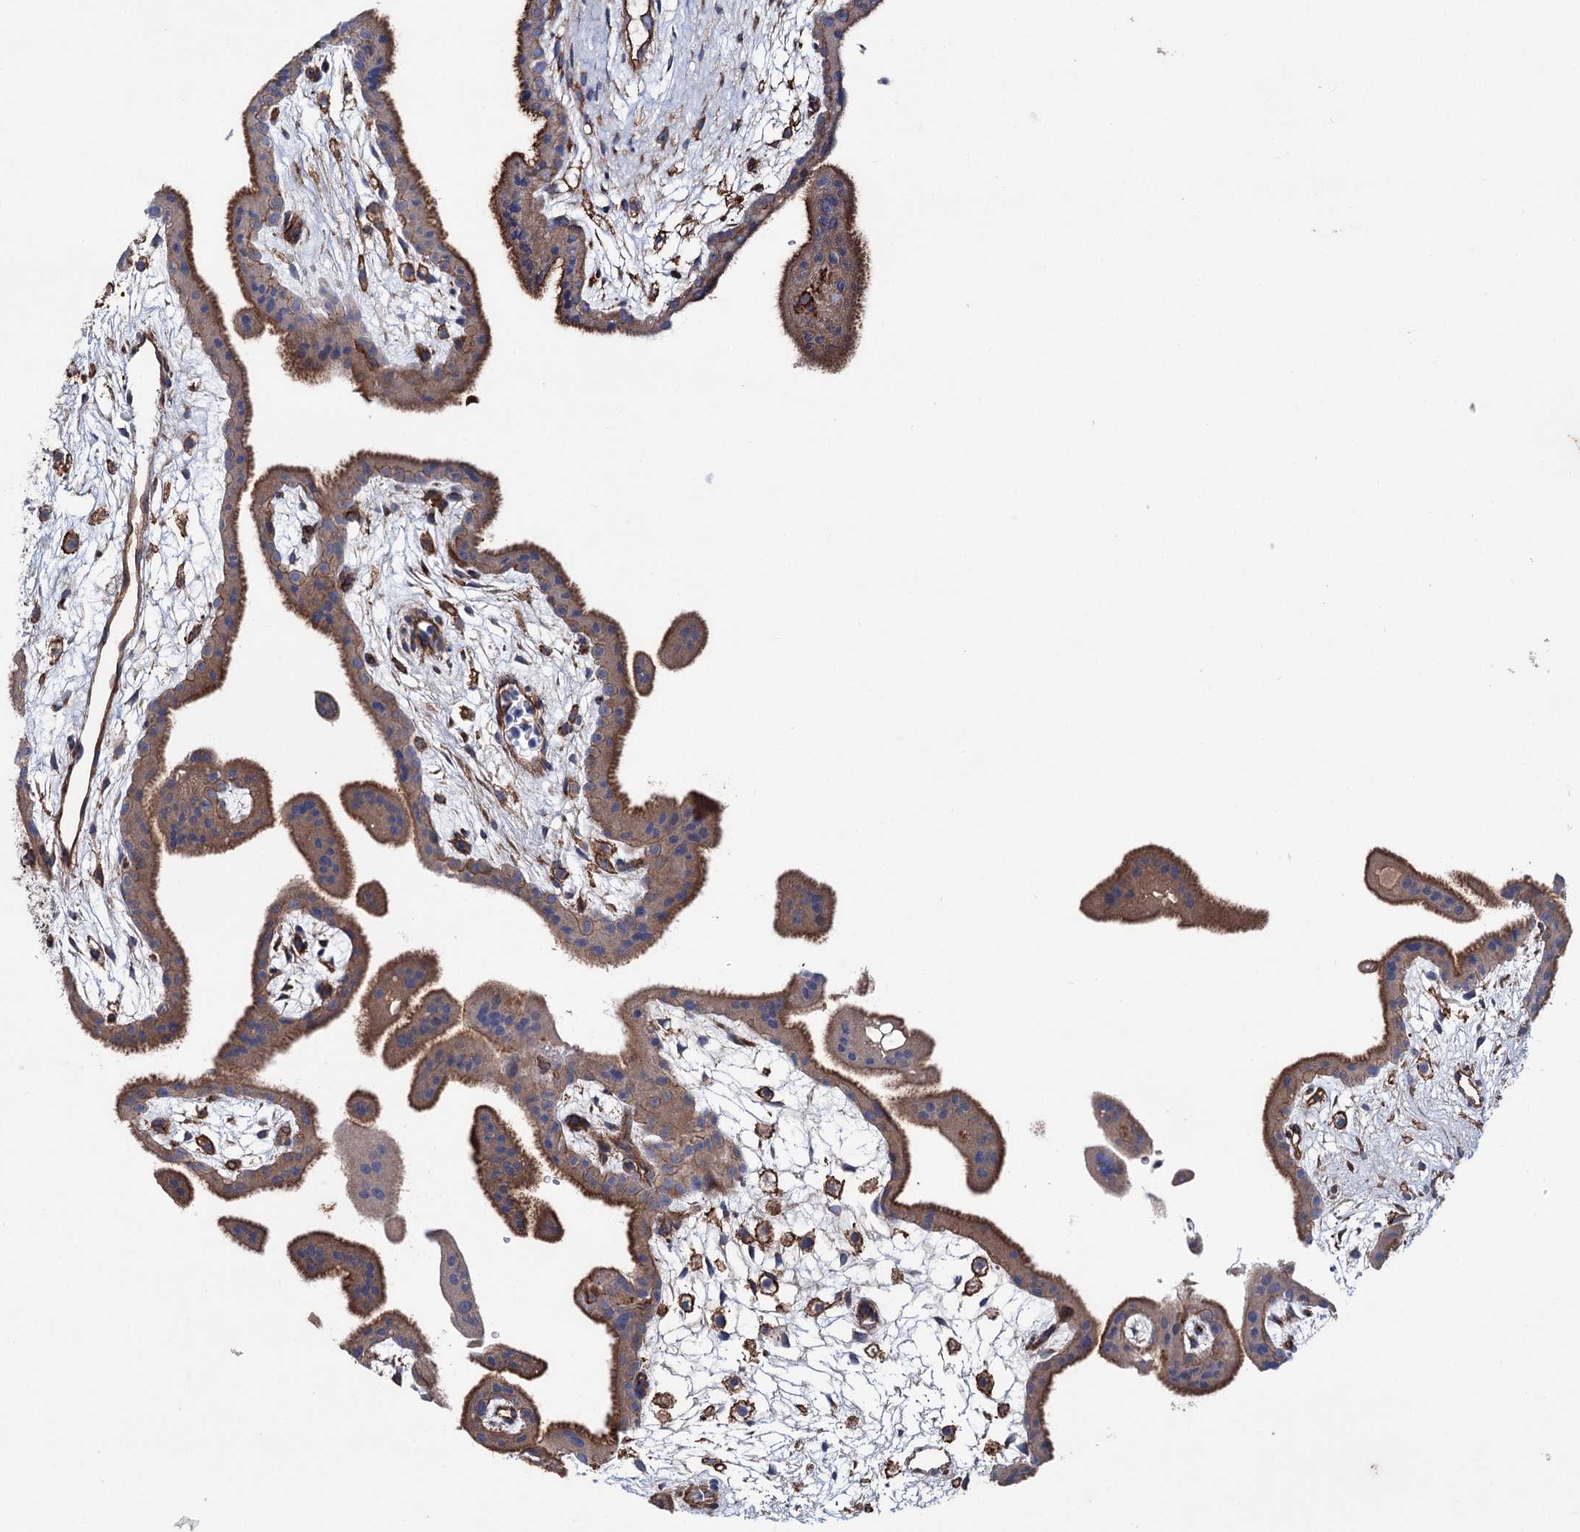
{"staining": {"intensity": "moderate", "quantity": "25%-75%", "location": "cytoplasmic/membranous"}, "tissue": "placenta", "cell_type": "Trophoblastic cells", "image_type": "normal", "snomed": [{"axis": "morphology", "description": "Normal tissue, NOS"}, {"axis": "topography", "description": "Placenta"}], "caption": "Moderate cytoplasmic/membranous staining is seen in about 25%-75% of trophoblastic cells in normal placenta.", "gene": "SCPEP1", "patient": {"sex": "female", "age": 35}}